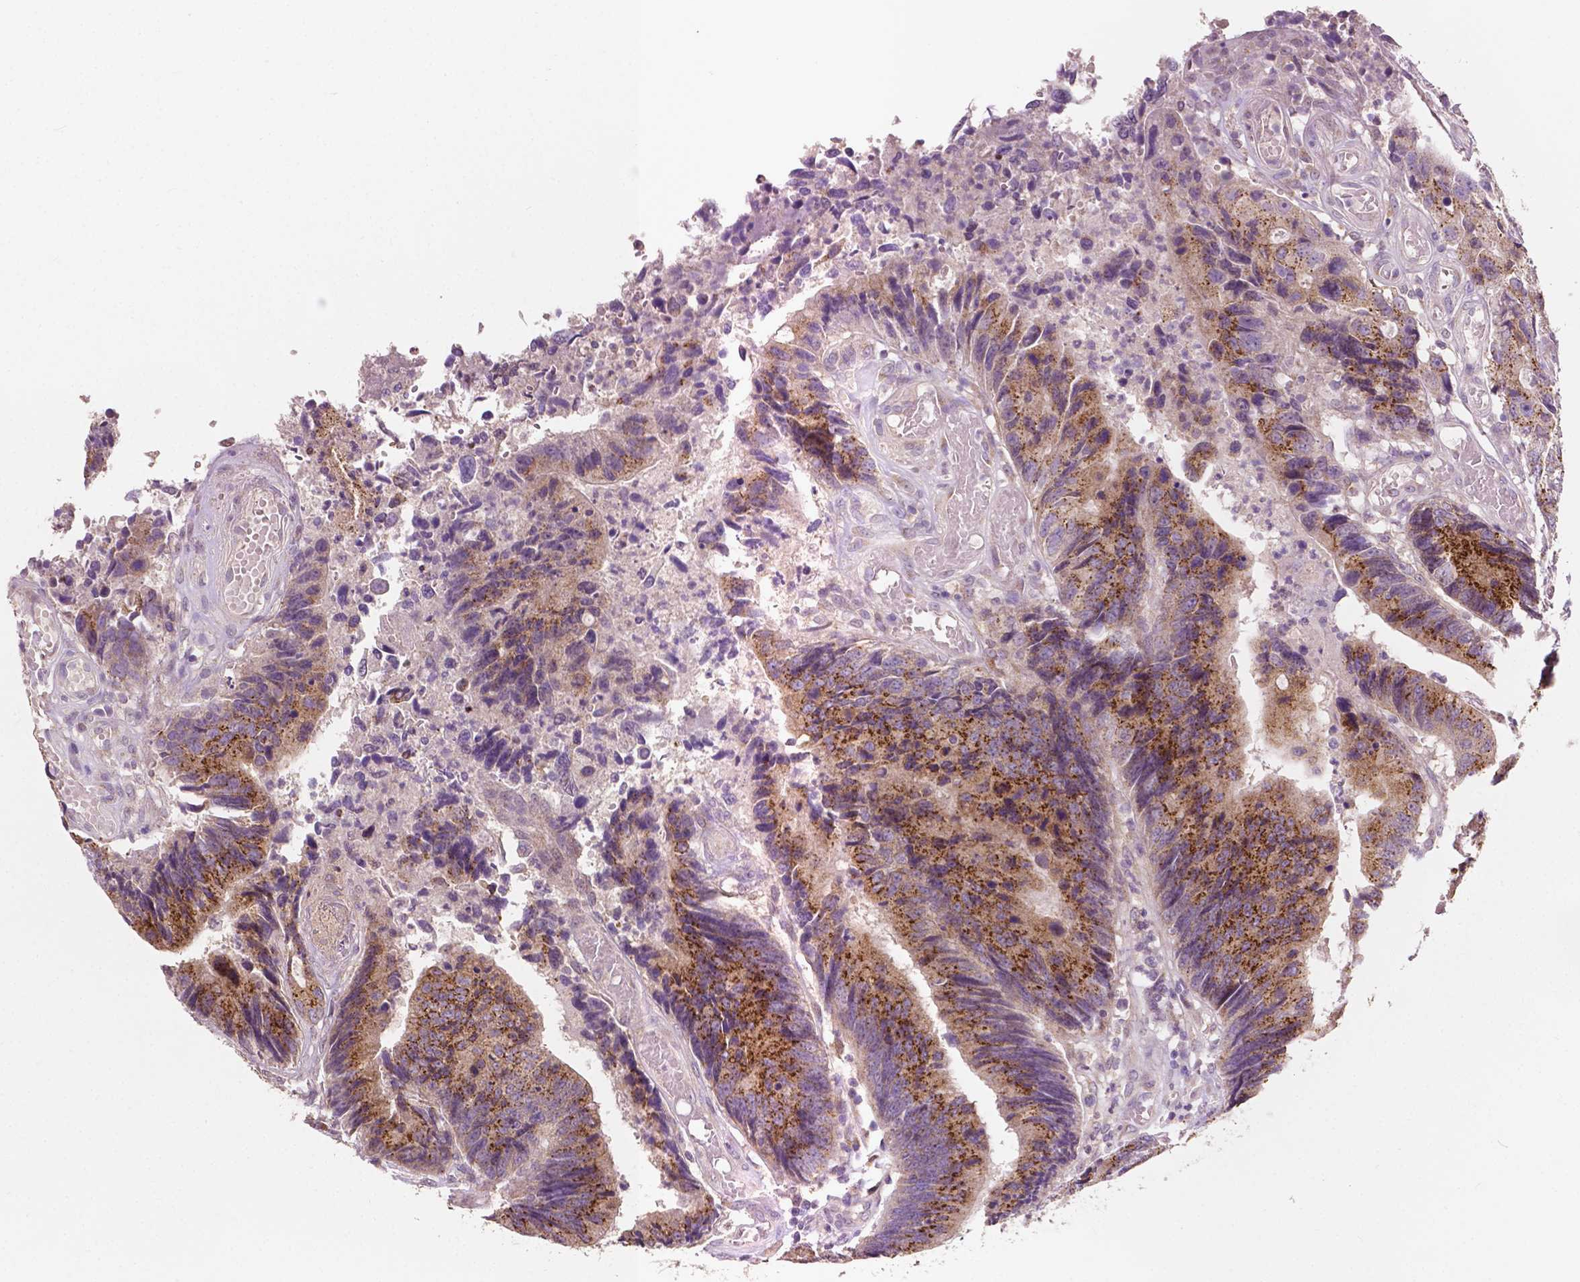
{"staining": {"intensity": "moderate", "quantity": ">75%", "location": "cytoplasmic/membranous"}, "tissue": "colorectal cancer", "cell_type": "Tumor cells", "image_type": "cancer", "snomed": [{"axis": "morphology", "description": "Adenocarcinoma, NOS"}, {"axis": "topography", "description": "Colon"}], "caption": "High-power microscopy captured an immunohistochemistry (IHC) image of colorectal adenocarcinoma, revealing moderate cytoplasmic/membranous expression in approximately >75% of tumor cells.", "gene": "EBAG9", "patient": {"sex": "female", "age": 67}}